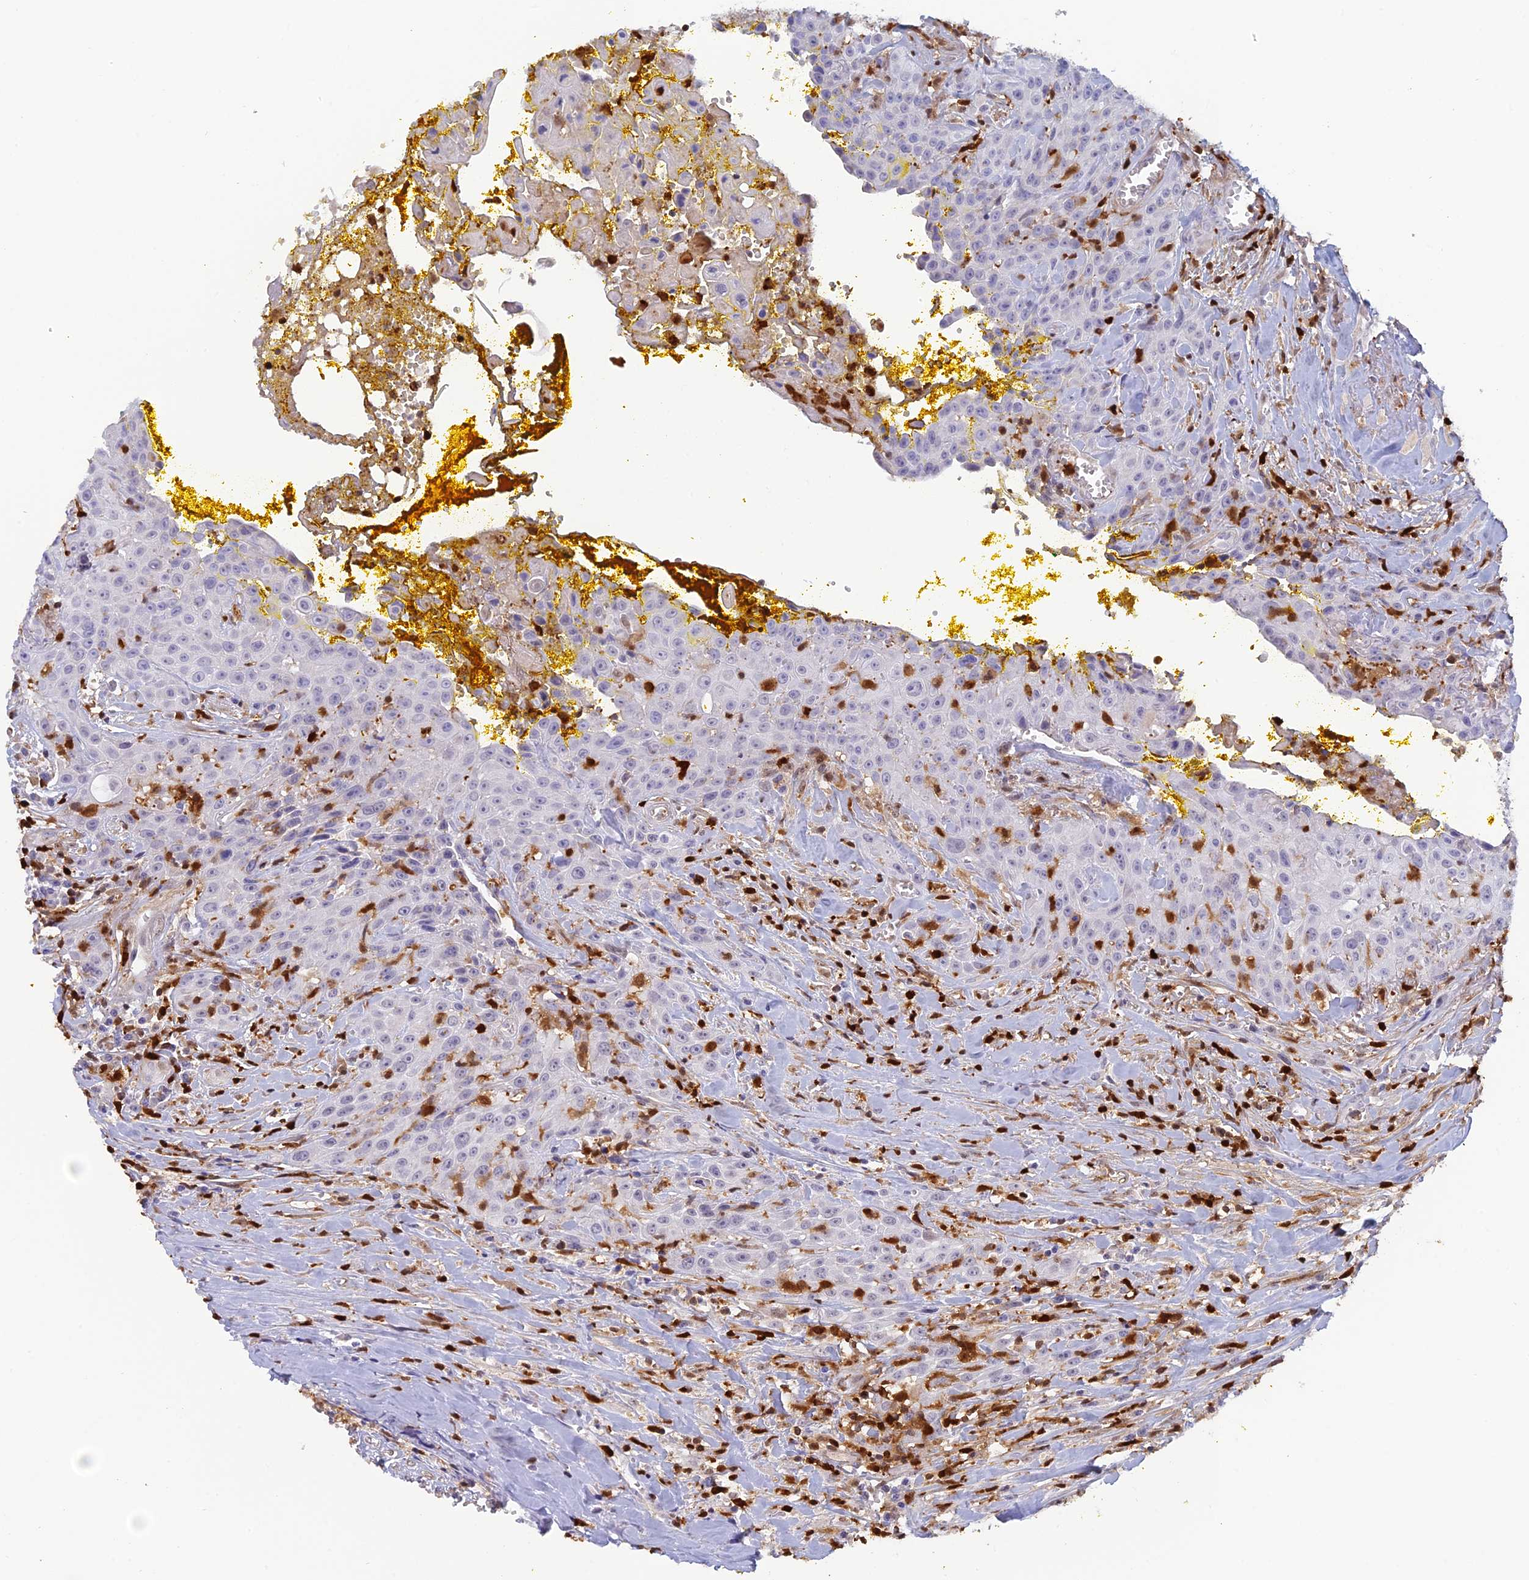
{"staining": {"intensity": "negative", "quantity": "none", "location": "none"}, "tissue": "head and neck cancer", "cell_type": "Tumor cells", "image_type": "cancer", "snomed": [{"axis": "morphology", "description": "Squamous cell carcinoma, NOS"}, {"axis": "topography", "description": "Oral tissue"}, {"axis": "topography", "description": "Head-Neck"}], "caption": "A high-resolution photomicrograph shows IHC staining of head and neck cancer (squamous cell carcinoma), which demonstrates no significant expression in tumor cells.", "gene": "PGBD4", "patient": {"sex": "female", "age": 82}}